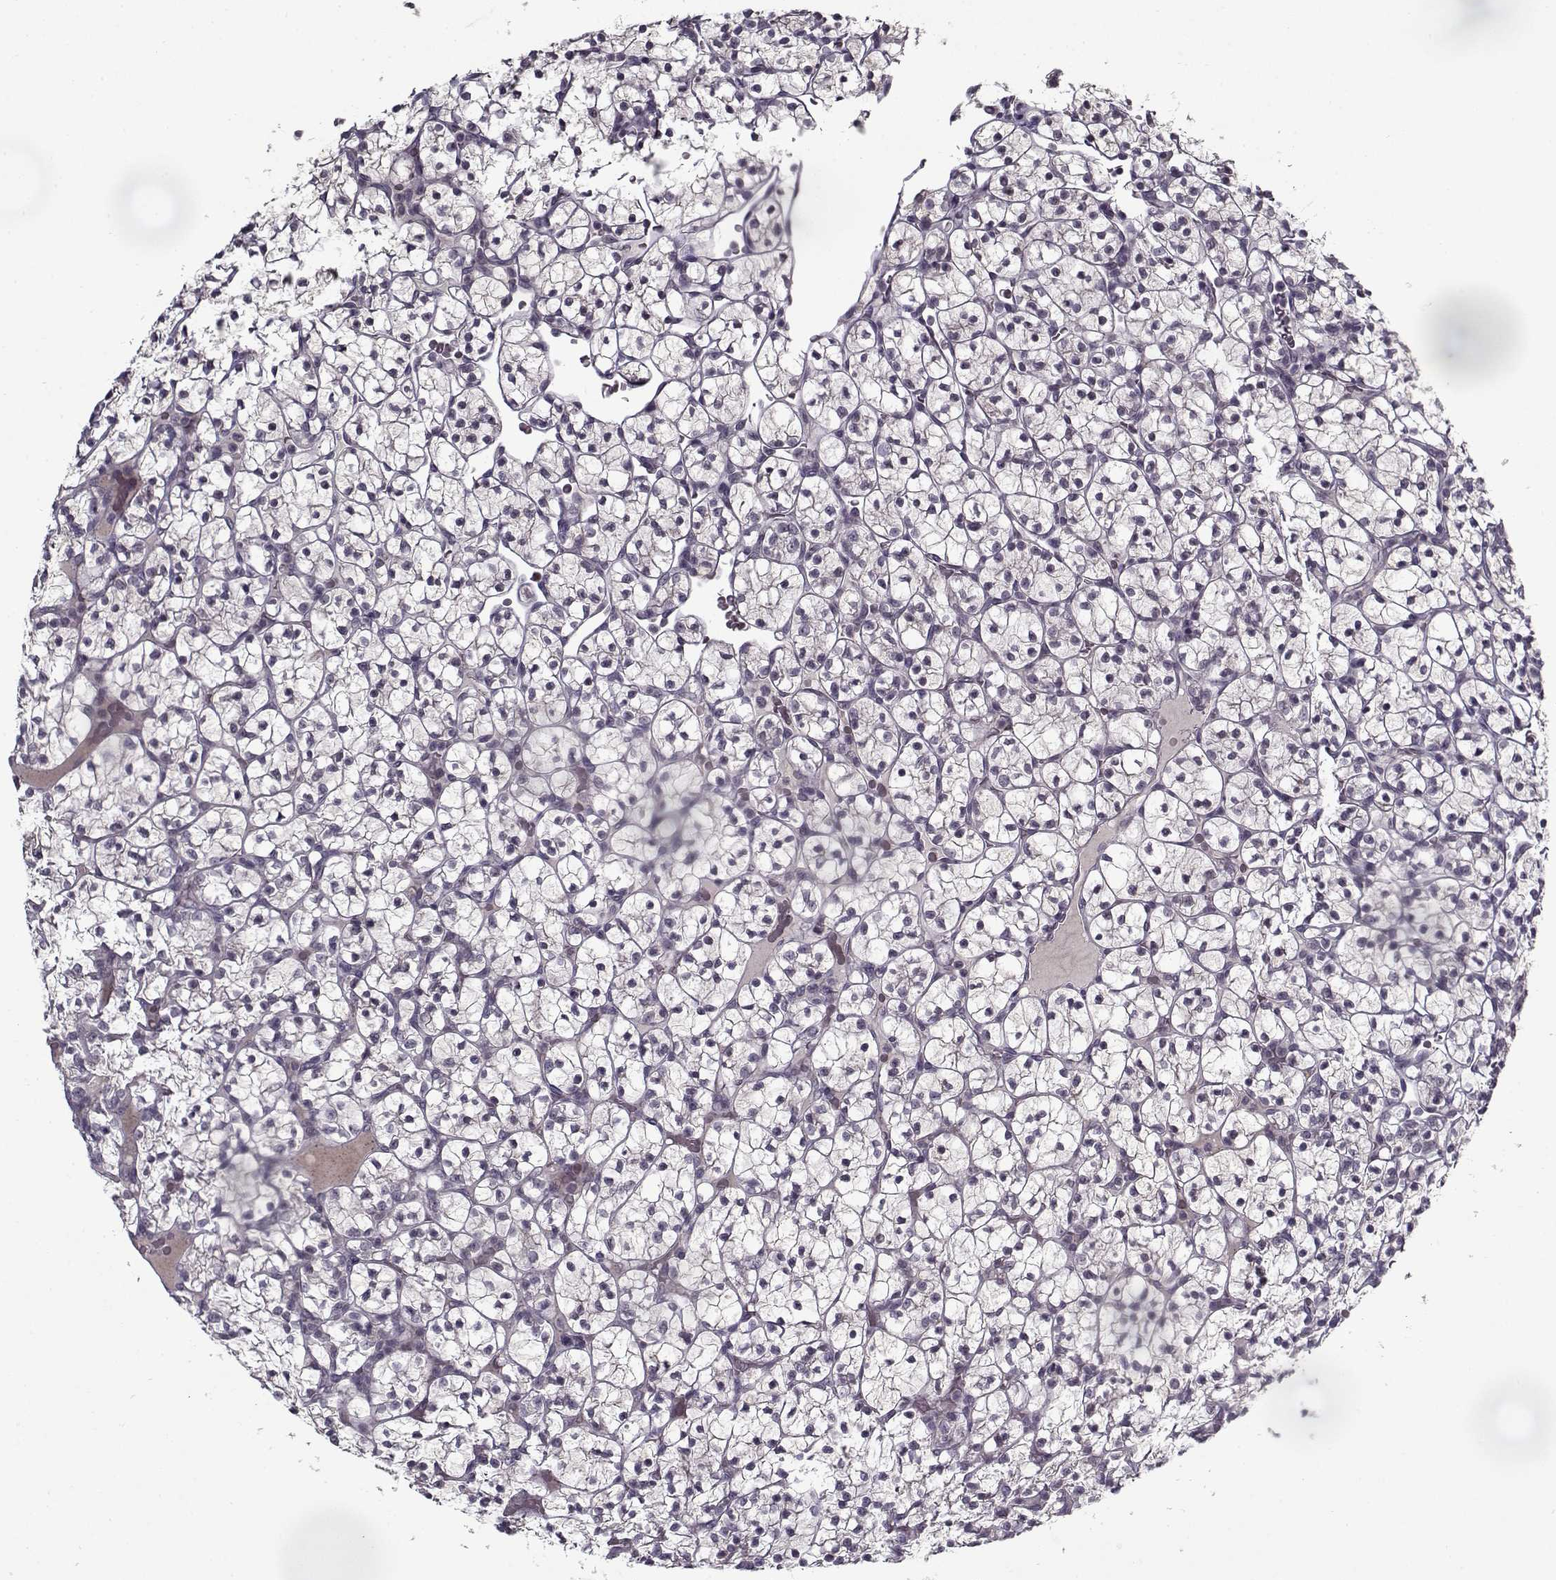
{"staining": {"intensity": "negative", "quantity": "none", "location": "none"}, "tissue": "renal cancer", "cell_type": "Tumor cells", "image_type": "cancer", "snomed": [{"axis": "morphology", "description": "Adenocarcinoma, NOS"}, {"axis": "topography", "description": "Kidney"}], "caption": "The IHC photomicrograph has no significant positivity in tumor cells of renal cancer tissue. (DAB IHC with hematoxylin counter stain).", "gene": "LAMA2", "patient": {"sex": "female", "age": 89}}